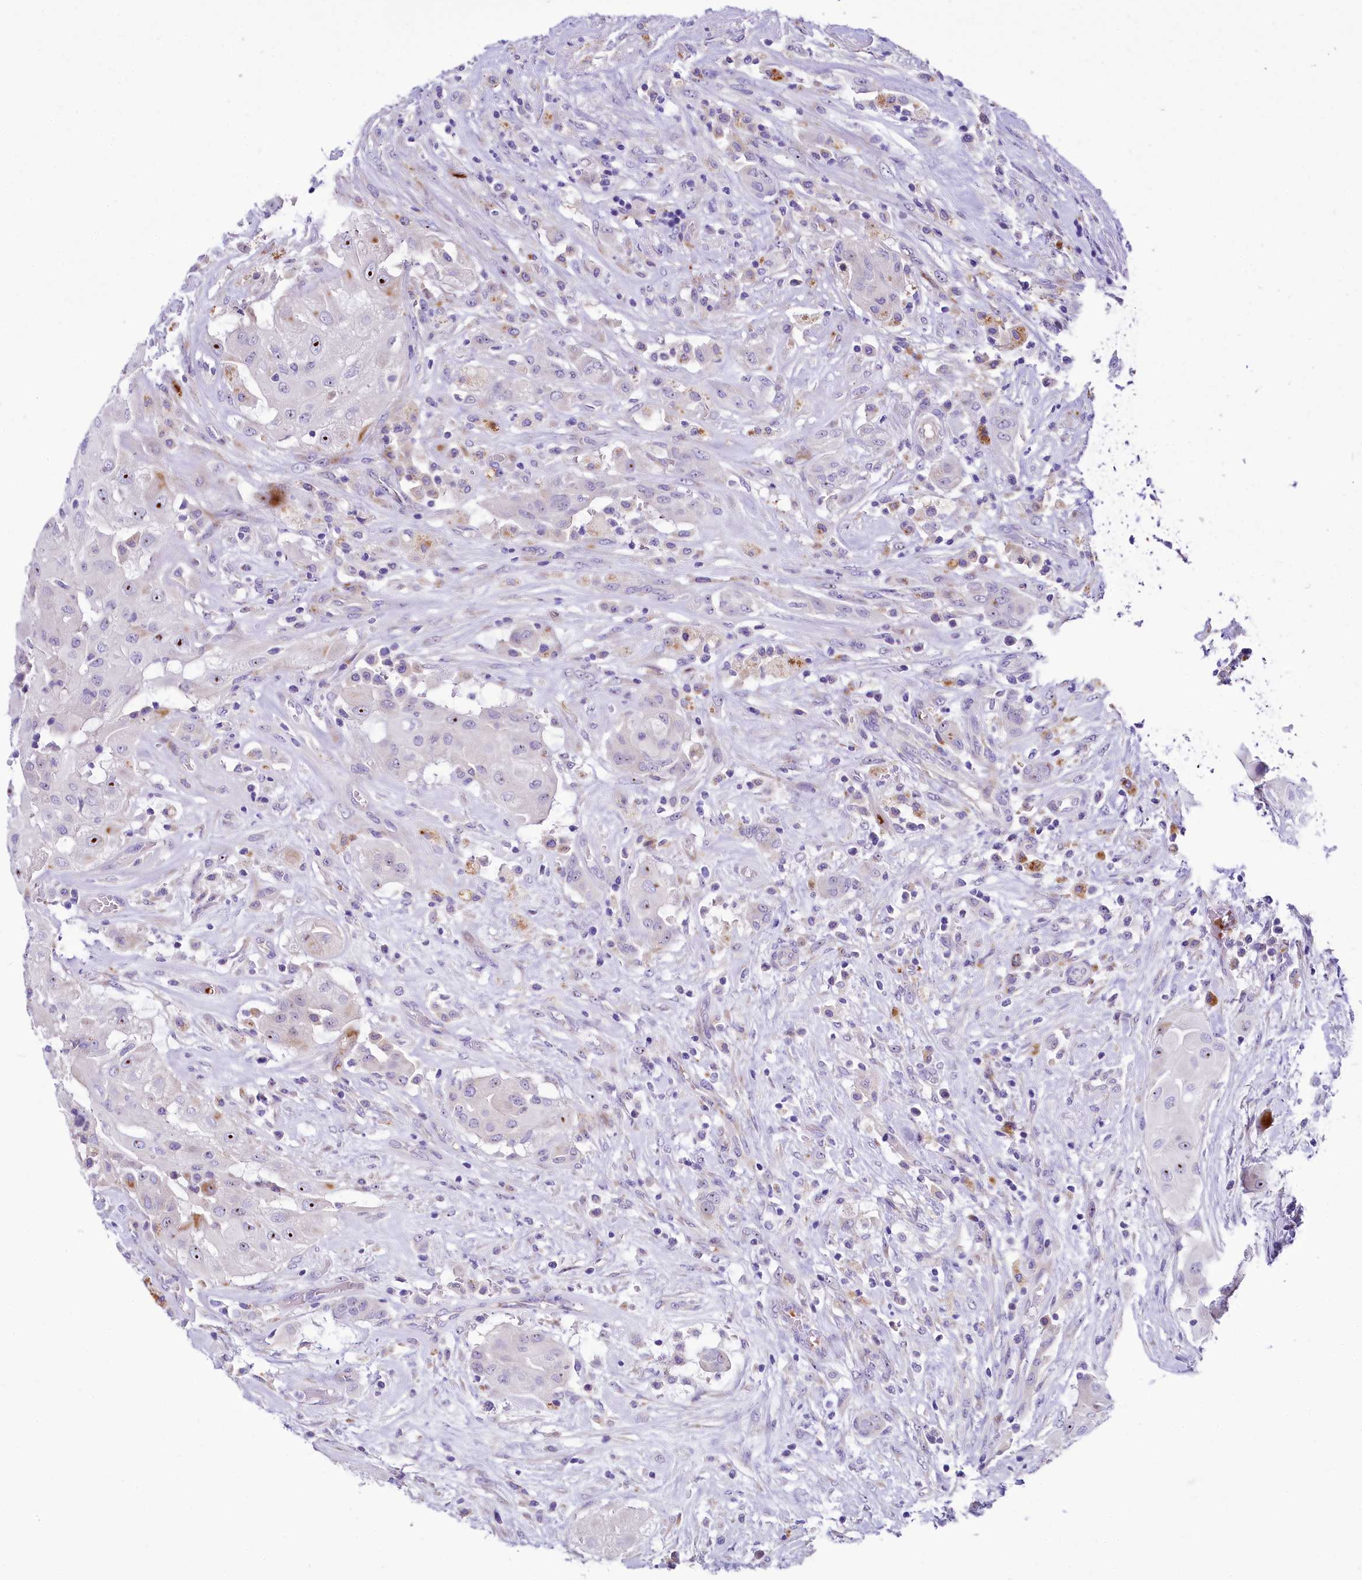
{"staining": {"intensity": "moderate", "quantity": "<25%", "location": "nuclear"}, "tissue": "thyroid cancer", "cell_type": "Tumor cells", "image_type": "cancer", "snomed": [{"axis": "morphology", "description": "Papillary adenocarcinoma, NOS"}, {"axis": "topography", "description": "Thyroid gland"}], "caption": "Immunohistochemistry staining of thyroid cancer, which shows low levels of moderate nuclear staining in approximately <25% of tumor cells indicating moderate nuclear protein staining. The staining was performed using DAB (brown) for protein detection and nuclei were counterstained in hematoxylin (blue).", "gene": "SH3TC2", "patient": {"sex": "female", "age": 59}}